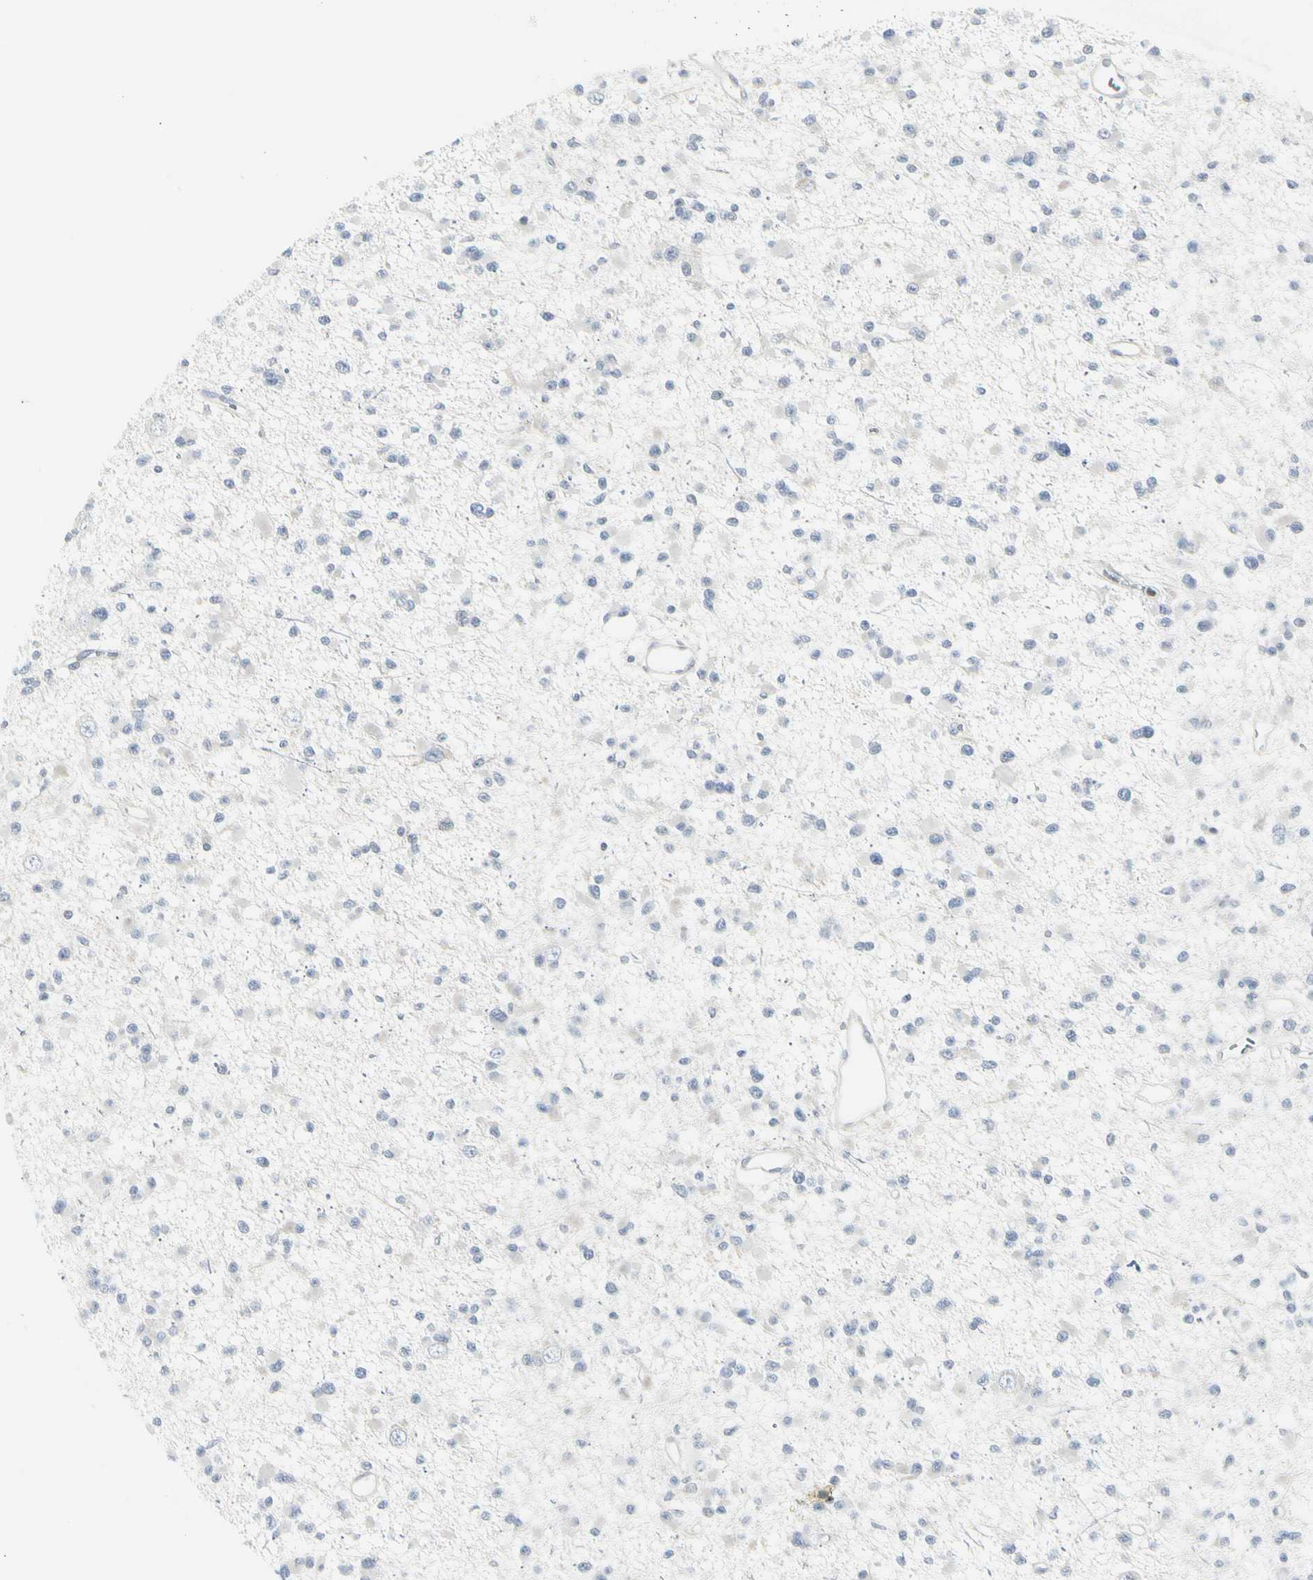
{"staining": {"intensity": "negative", "quantity": "none", "location": "none"}, "tissue": "glioma", "cell_type": "Tumor cells", "image_type": "cancer", "snomed": [{"axis": "morphology", "description": "Glioma, malignant, Low grade"}, {"axis": "topography", "description": "Brain"}], "caption": "The image displays no significant positivity in tumor cells of low-grade glioma (malignant).", "gene": "ZBTB7B", "patient": {"sex": "female", "age": 22}}